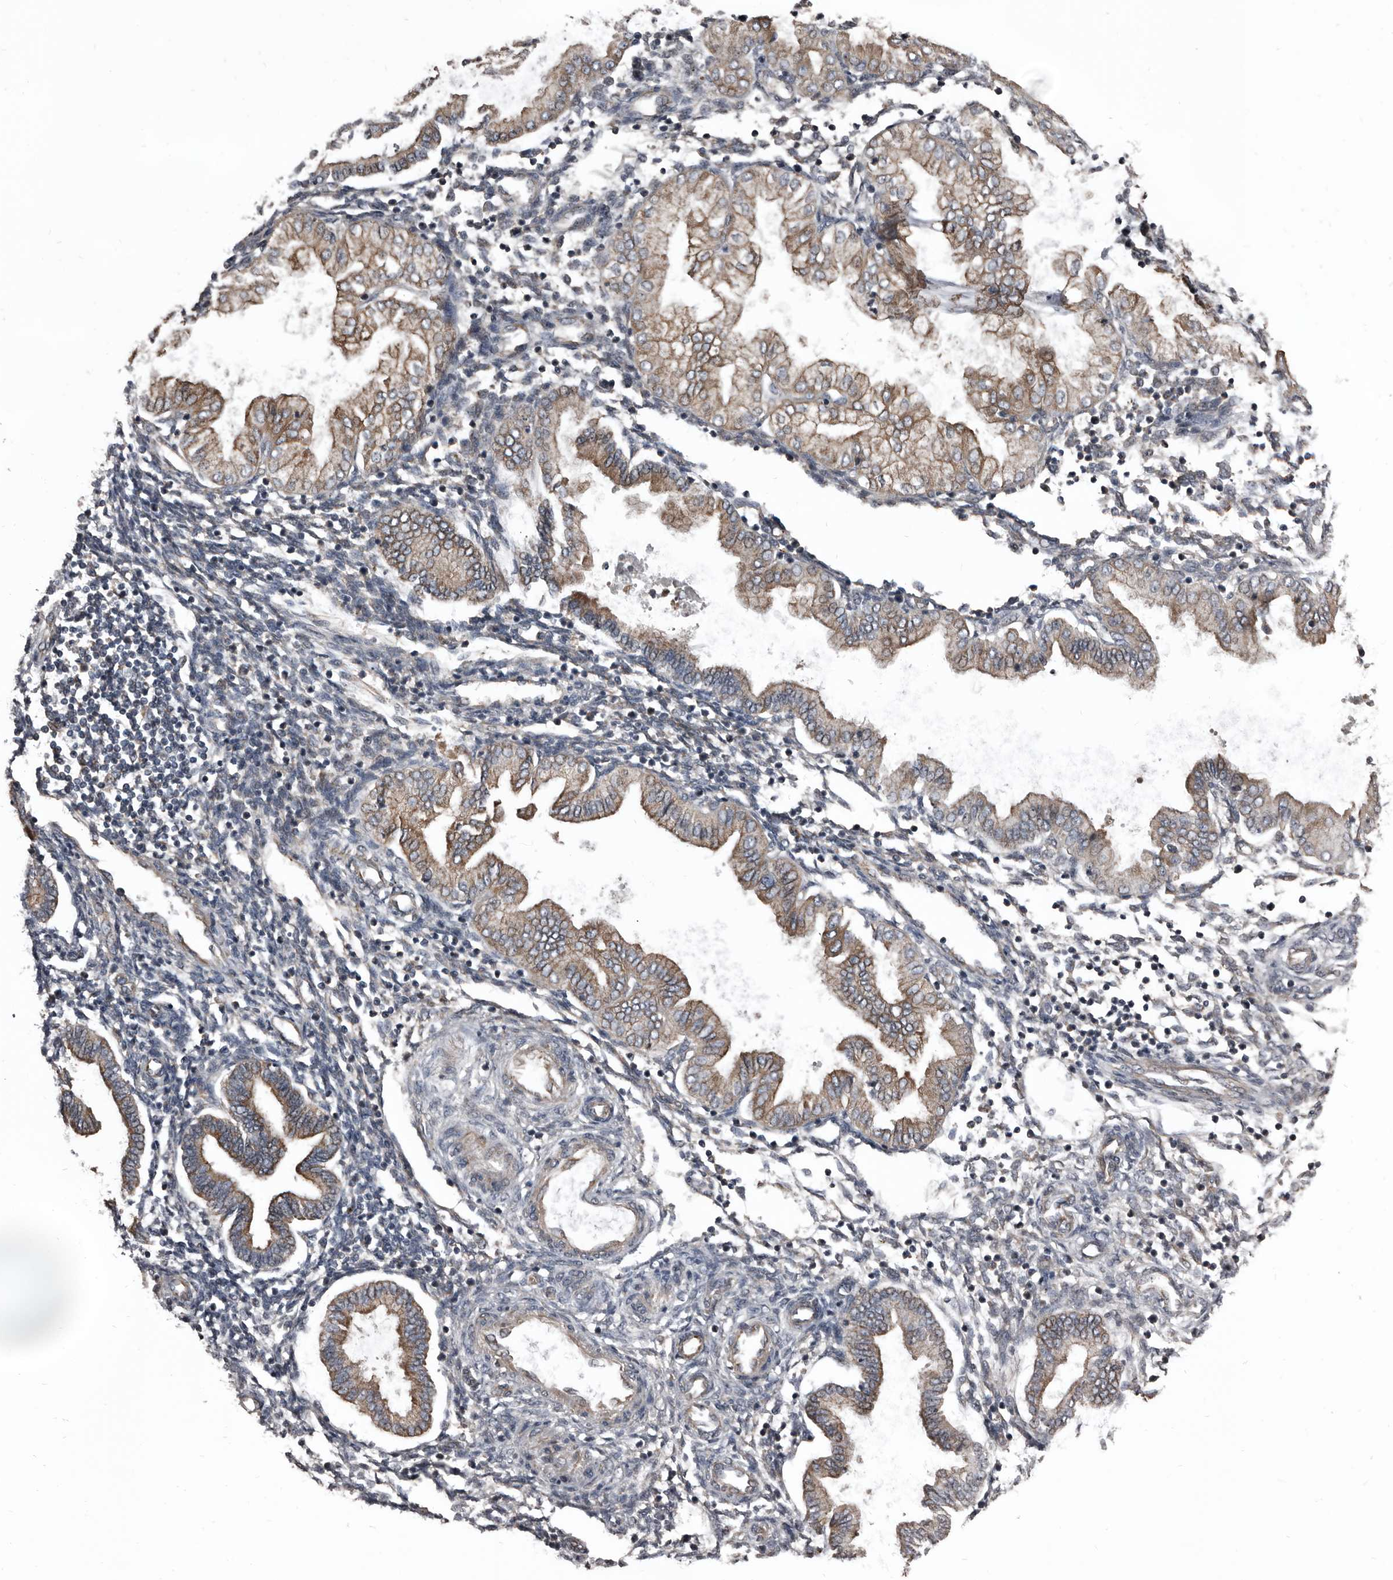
{"staining": {"intensity": "negative", "quantity": "none", "location": "none"}, "tissue": "endometrium", "cell_type": "Cells in endometrial stroma", "image_type": "normal", "snomed": [{"axis": "morphology", "description": "Normal tissue, NOS"}, {"axis": "topography", "description": "Endometrium"}], "caption": "High power microscopy photomicrograph of an immunohistochemistry (IHC) photomicrograph of unremarkable endometrium, revealing no significant staining in cells in endometrial stroma.", "gene": "DHPS", "patient": {"sex": "female", "age": 53}}